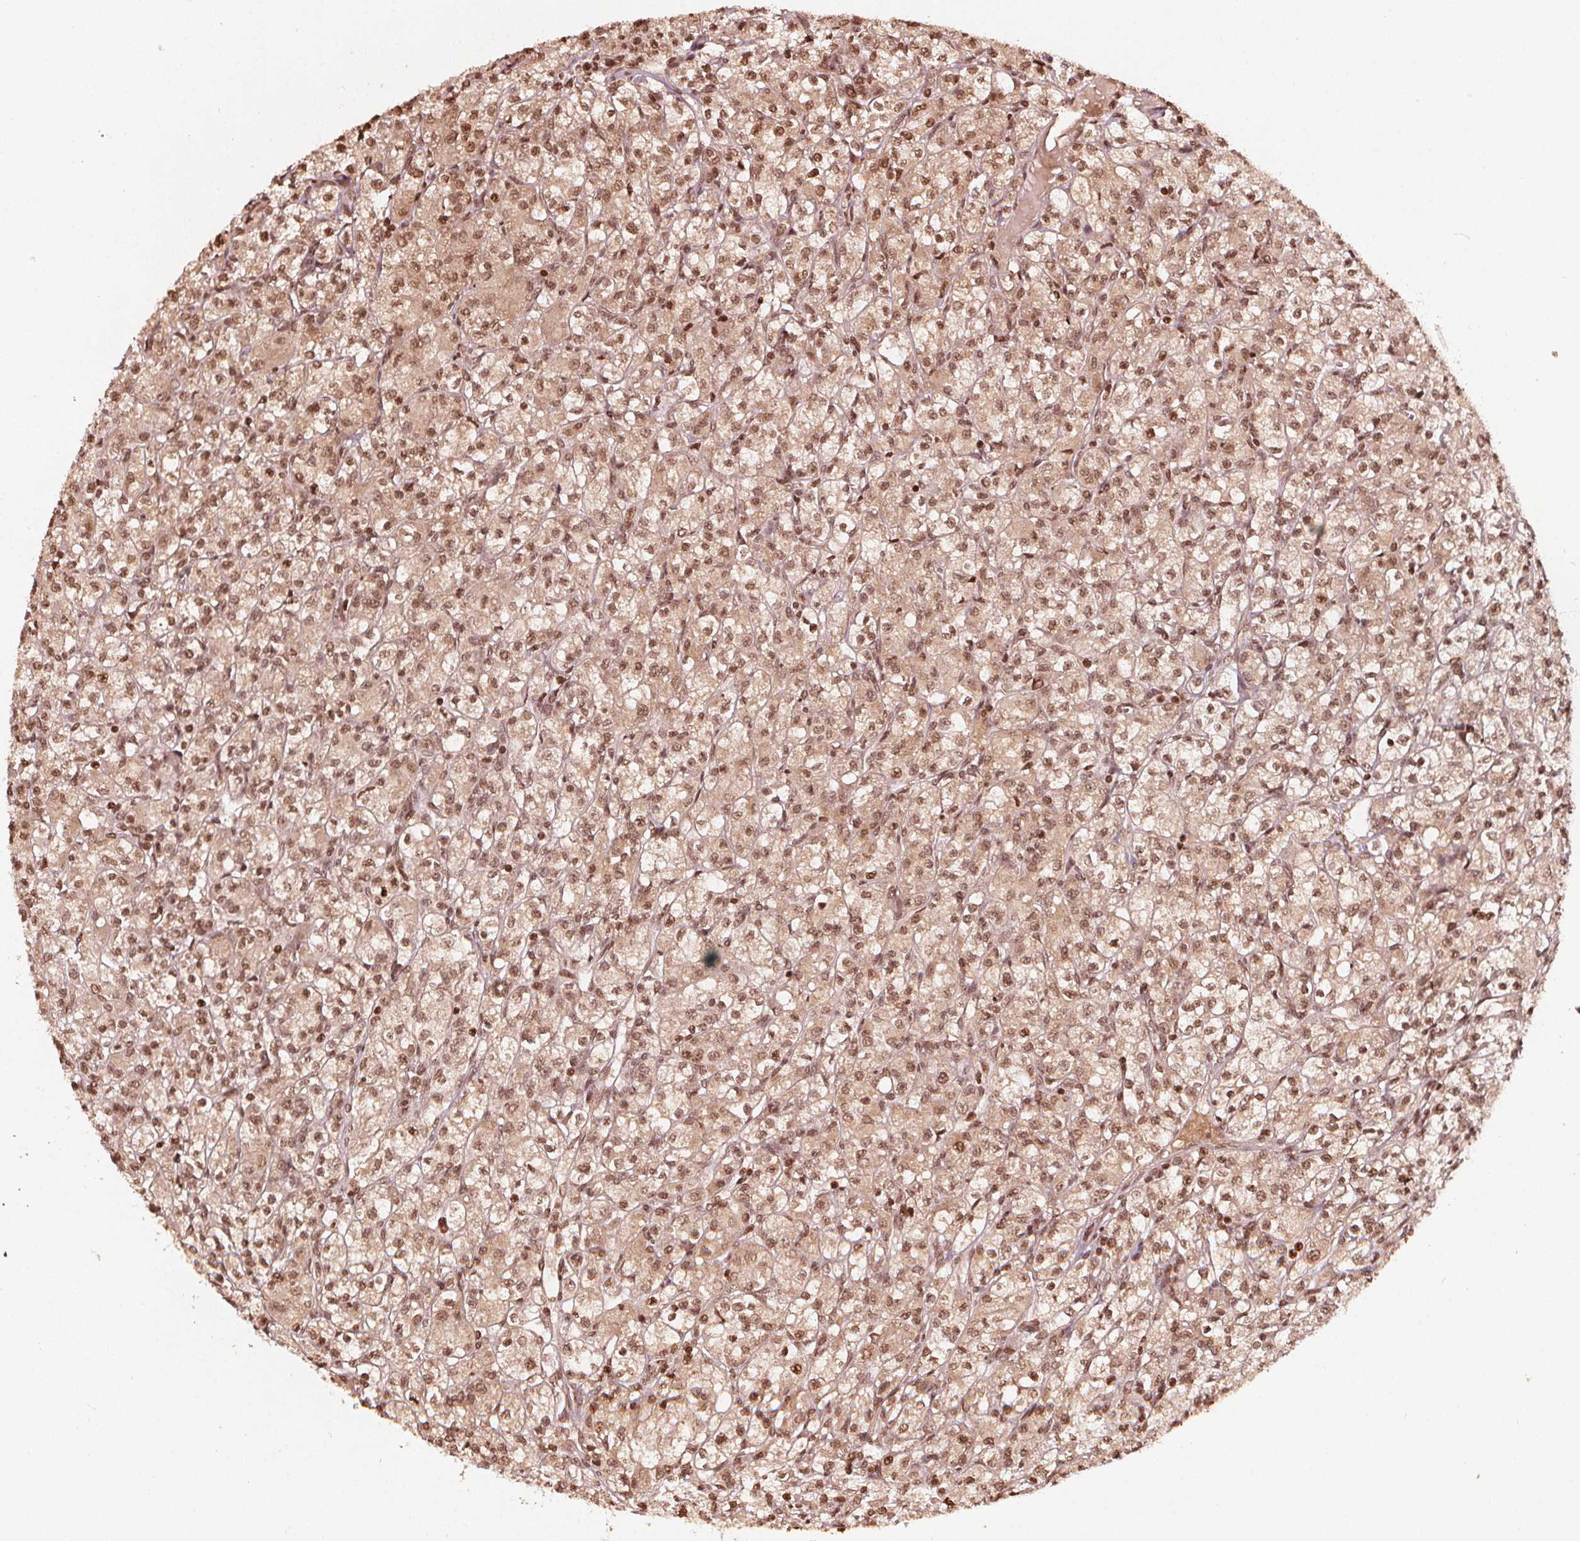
{"staining": {"intensity": "moderate", "quantity": ">75%", "location": "nuclear"}, "tissue": "renal cancer", "cell_type": "Tumor cells", "image_type": "cancer", "snomed": [{"axis": "morphology", "description": "Adenocarcinoma, NOS"}, {"axis": "topography", "description": "Kidney"}], "caption": "Immunohistochemistry of human renal adenocarcinoma exhibits medium levels of moderate nuclear expression in approximately >75% of tumor cells.", "gene": "H3C14", "patient": {"sex": "female", "age": 70}}